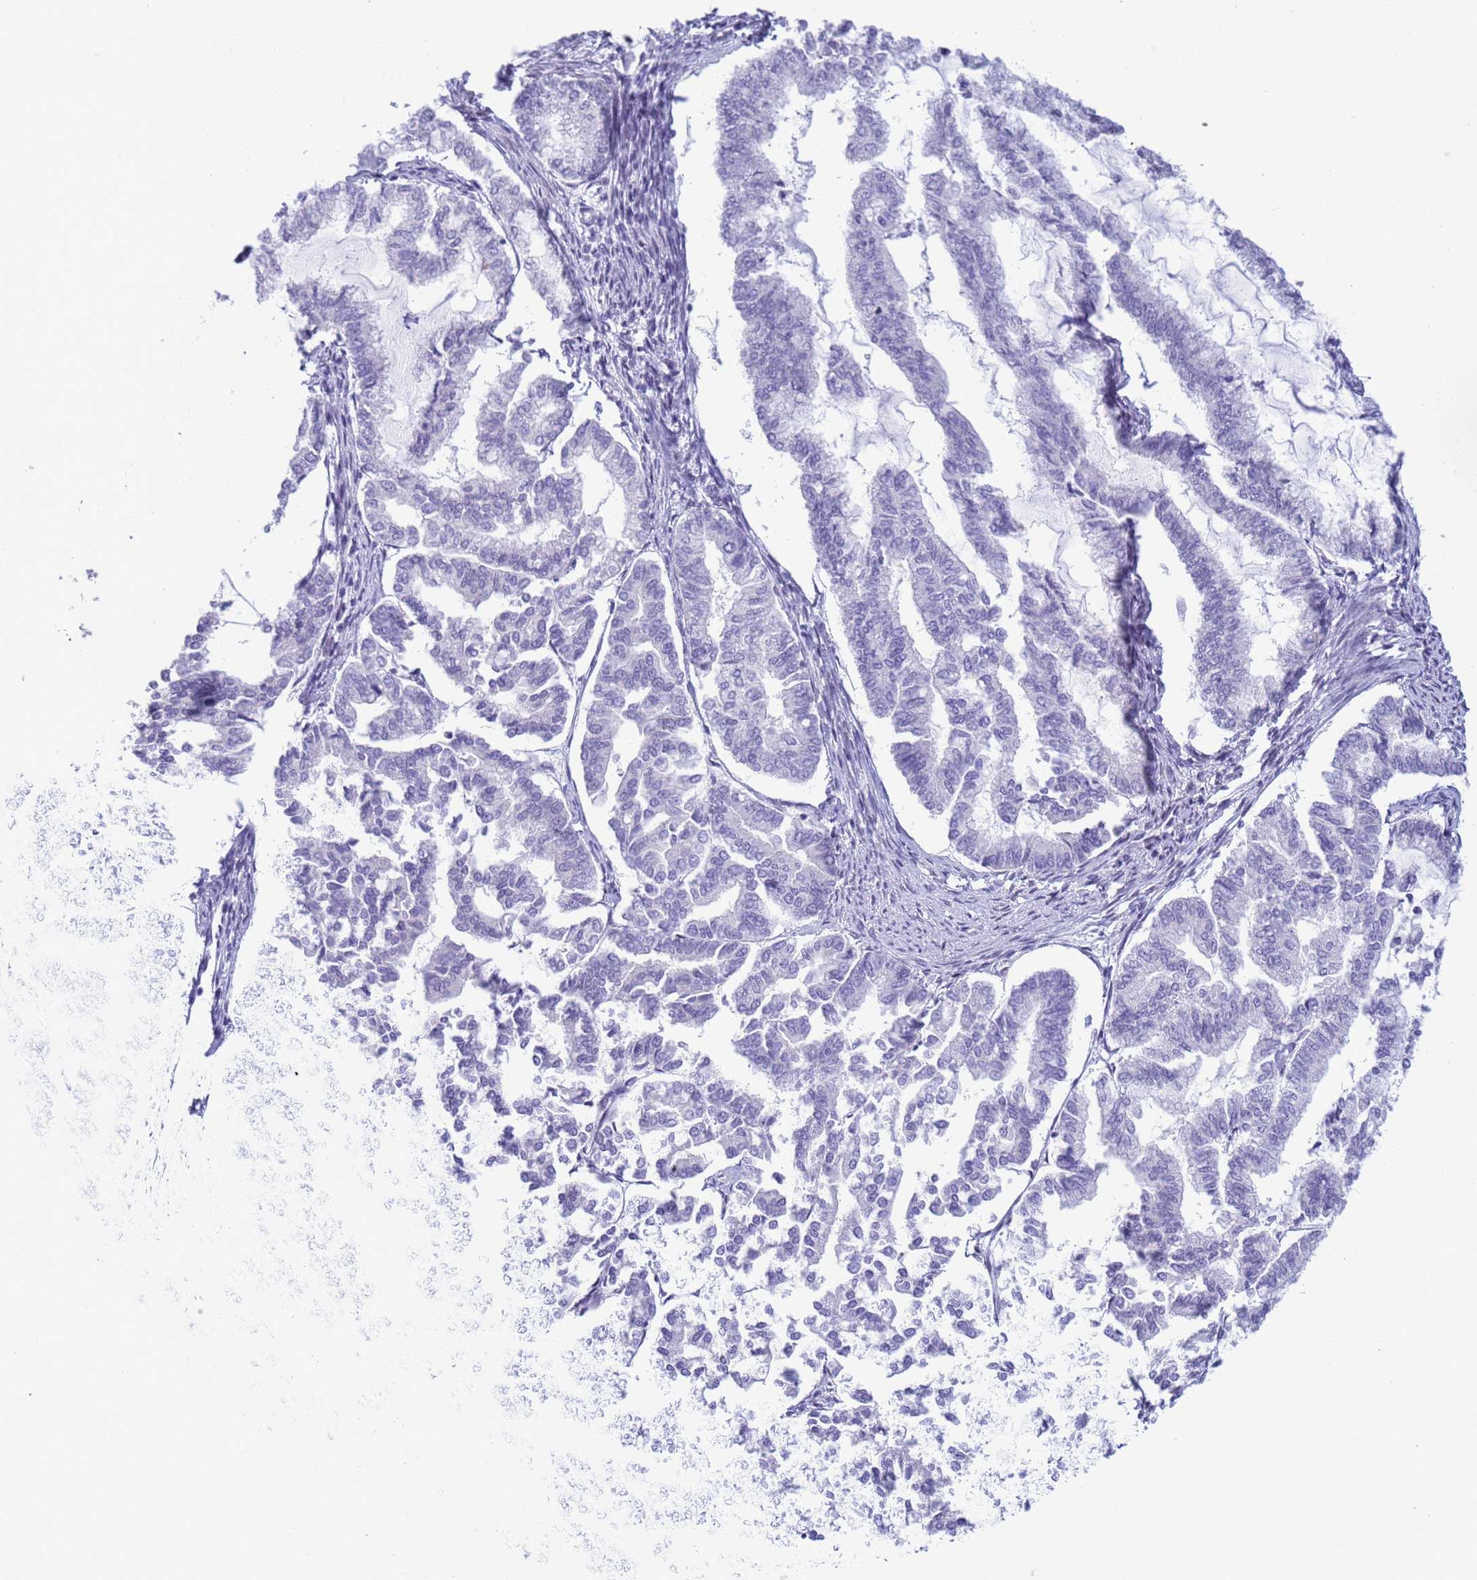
{"staining": {"intensity": "negative", "quantity": "none", "location": "none"}, "tissue": "endometrial cancer", "cell_type": "Tumor cells", "image_type": "cancer", "snomed": [{"axis": "morphology", "description": "Adenocarcinoma, NOS"}, {"axis": "topography", "description": "Endometrium"}], "caption": "There is no significant staining in tumor cells of endometrial cancer. Brightfield microscopy of immunohistochemistry (IHC) stained with DAB (3,3'-diaminobenzidine) (brown) and hematoxylin (blue), captured at high magnification.", "gene": "SNX20", "patient": {"sex": "female", "age": 79}}